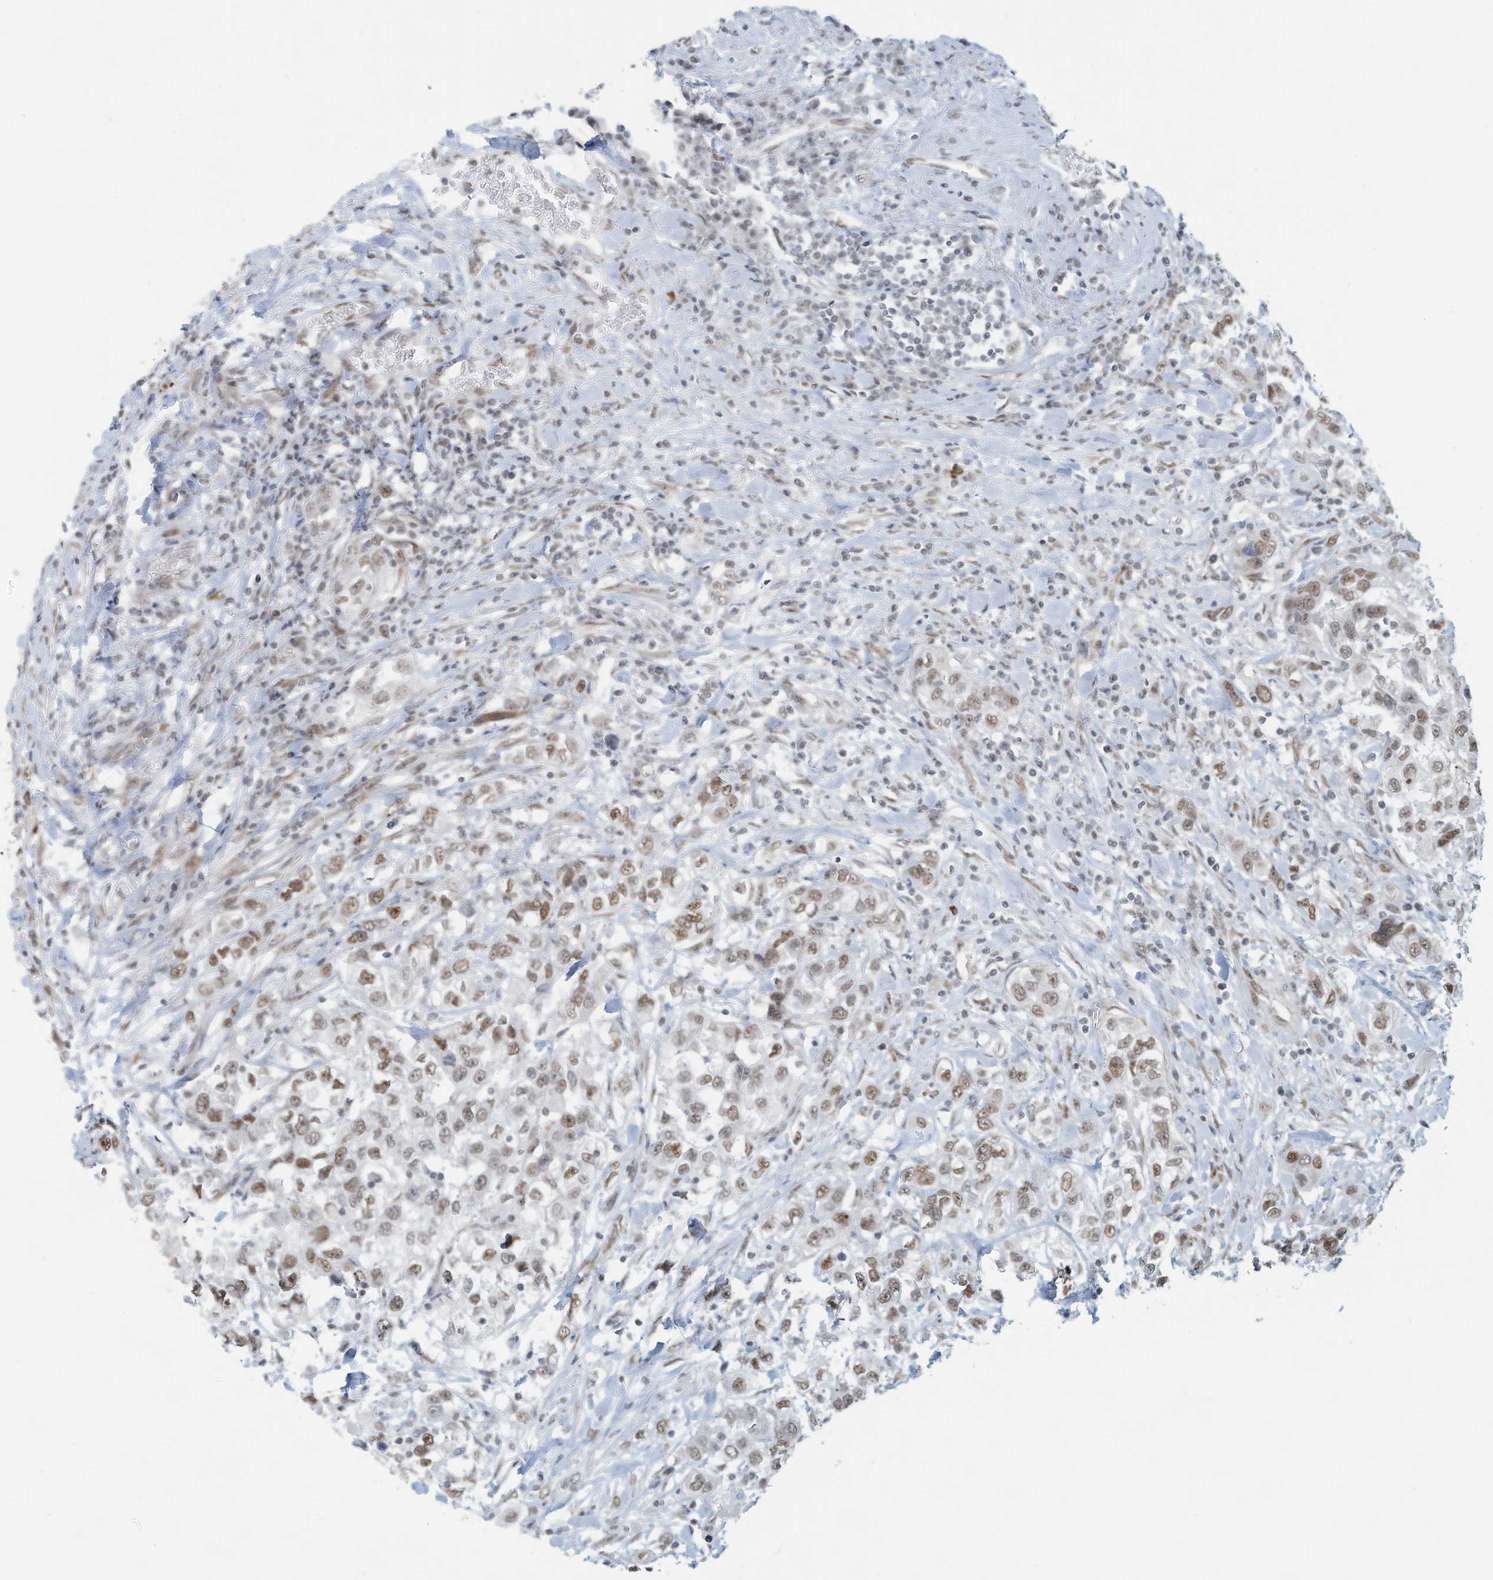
{"staining": {"intensity": "moderate", "quantity": ">75%", "location": "nuclear"}, "tissue": "urothelial cancer", "cell_type": "Tumor cells", "image_type": "cancer", "snomed": [{"axis": "morphology", "description": "Urothelial carcinoma, High grade"}, {"axis": "topography", "description": "Urinary bladder"}], "caption": "Human urothelial cancer stained with a brown dye exhibits moderate nuclear positive expression in approximately >75% of tumor cells.", "gene": "SARNP", "patient": {"sex": "female", "age": 80}}